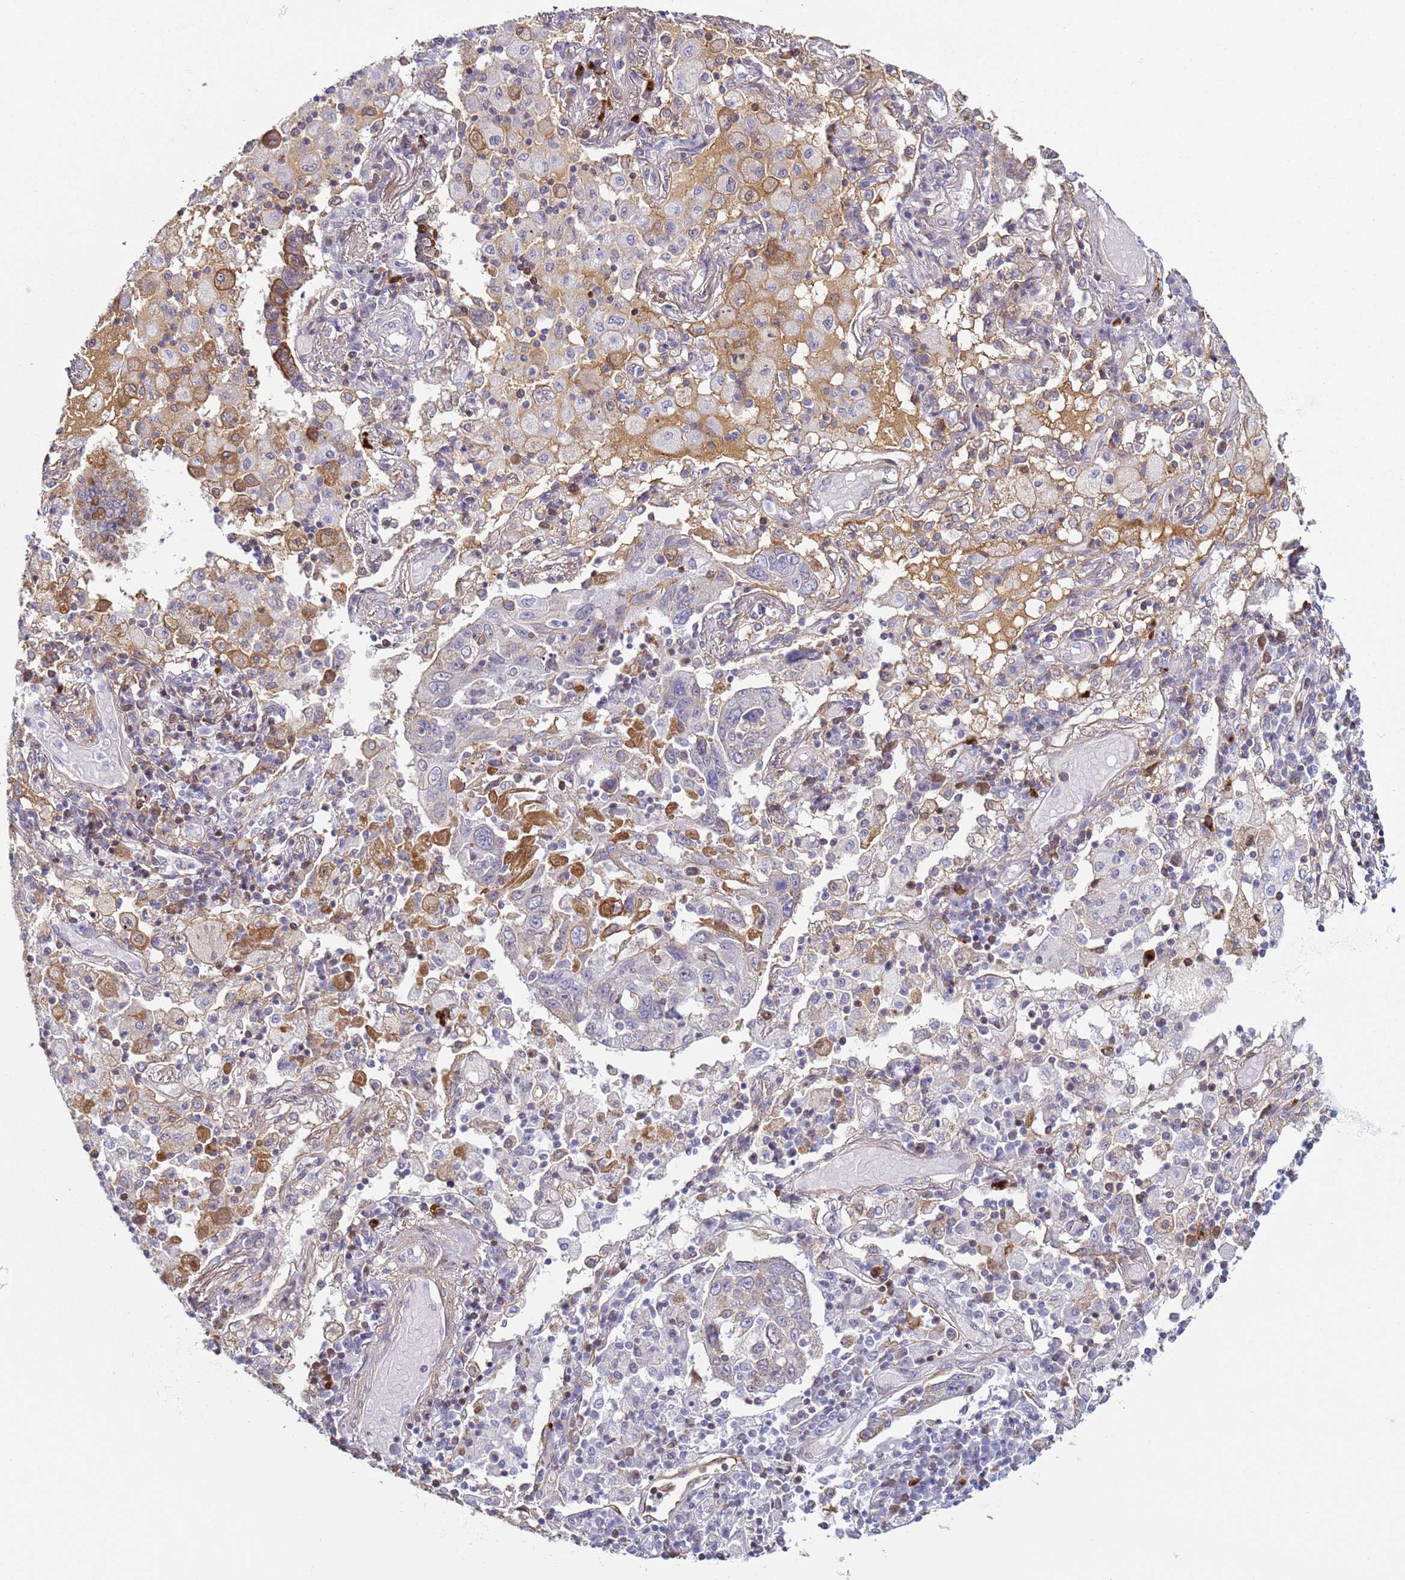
{"staining": {"intensity": "negative", "quantity": "none", "location": "none"}, "tissue": "lung cancer", "cell_type": "Tumor cells", "image_type": "cancer", "snomed": [{"axis": "morphology", "description": "Squamous cell carcinoma, NOS"}, {"axis": "topography", "description": "Lung"}], "caption": "Immunohistochemistry (IHC) histopathology image of lung cancer stained for a protein (brown), which reveals no positivity in tumor cells.", "gene": "NPAP1", "patient": {"sex": "male", "age": 65}}